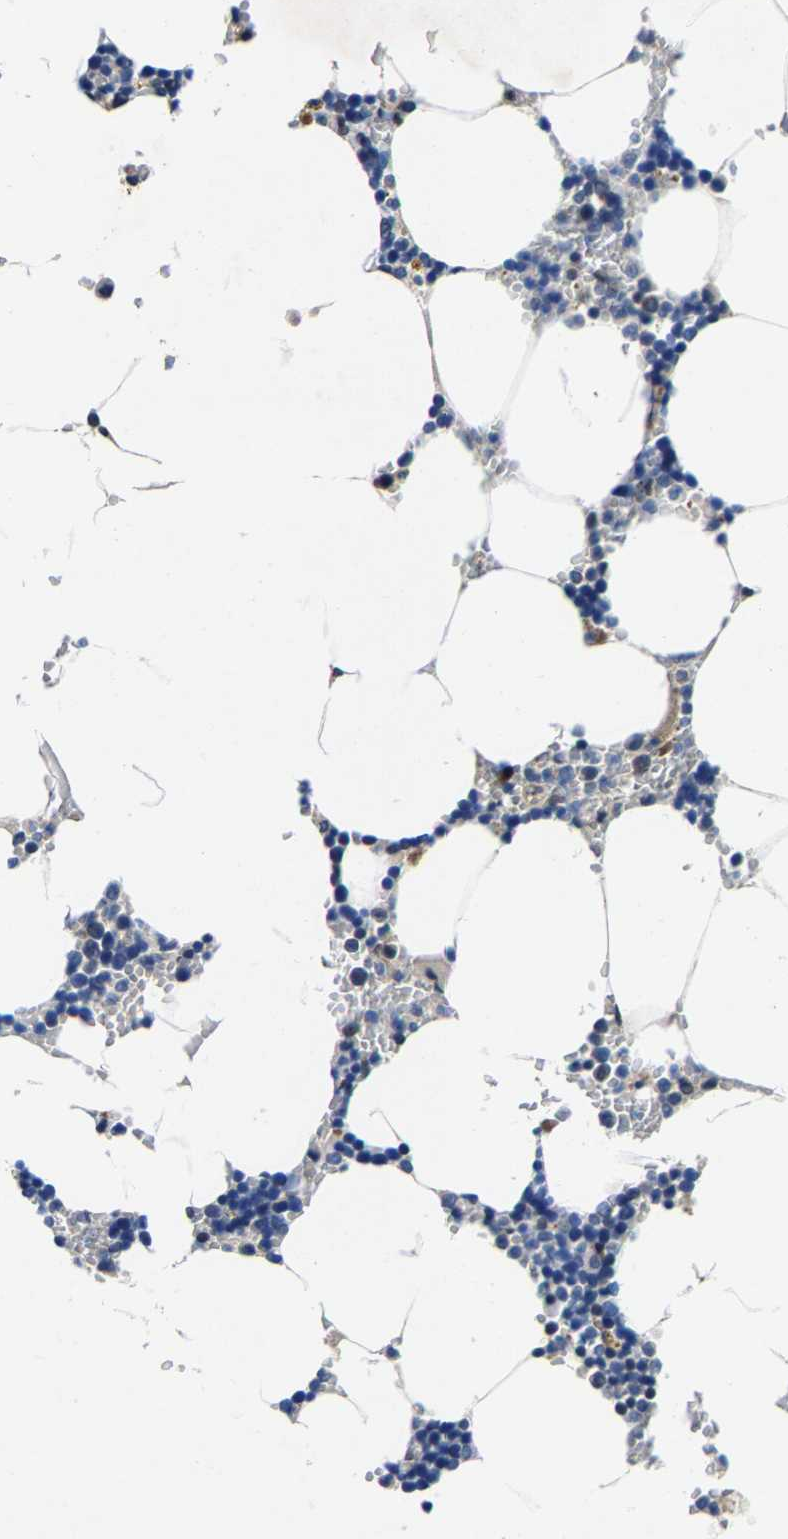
{"staining": {"intensity": "negative", "quantity": "none", "location": "none"}, "tissue": "bone marrow", "cell_type": "Hematopoietic cells", "image_type": "normal", "snomed": [{"axis": "morphology", "description": "Normal tissue, NOS"}, {"axis": "topography", "description": "Bone marrow"}], "caption": "The micrograph exhibits no significant positivity in hematopoietic cells of bone marrow.", "gene": "UBN2", "patient": {"sex": "male", "age": 70}}